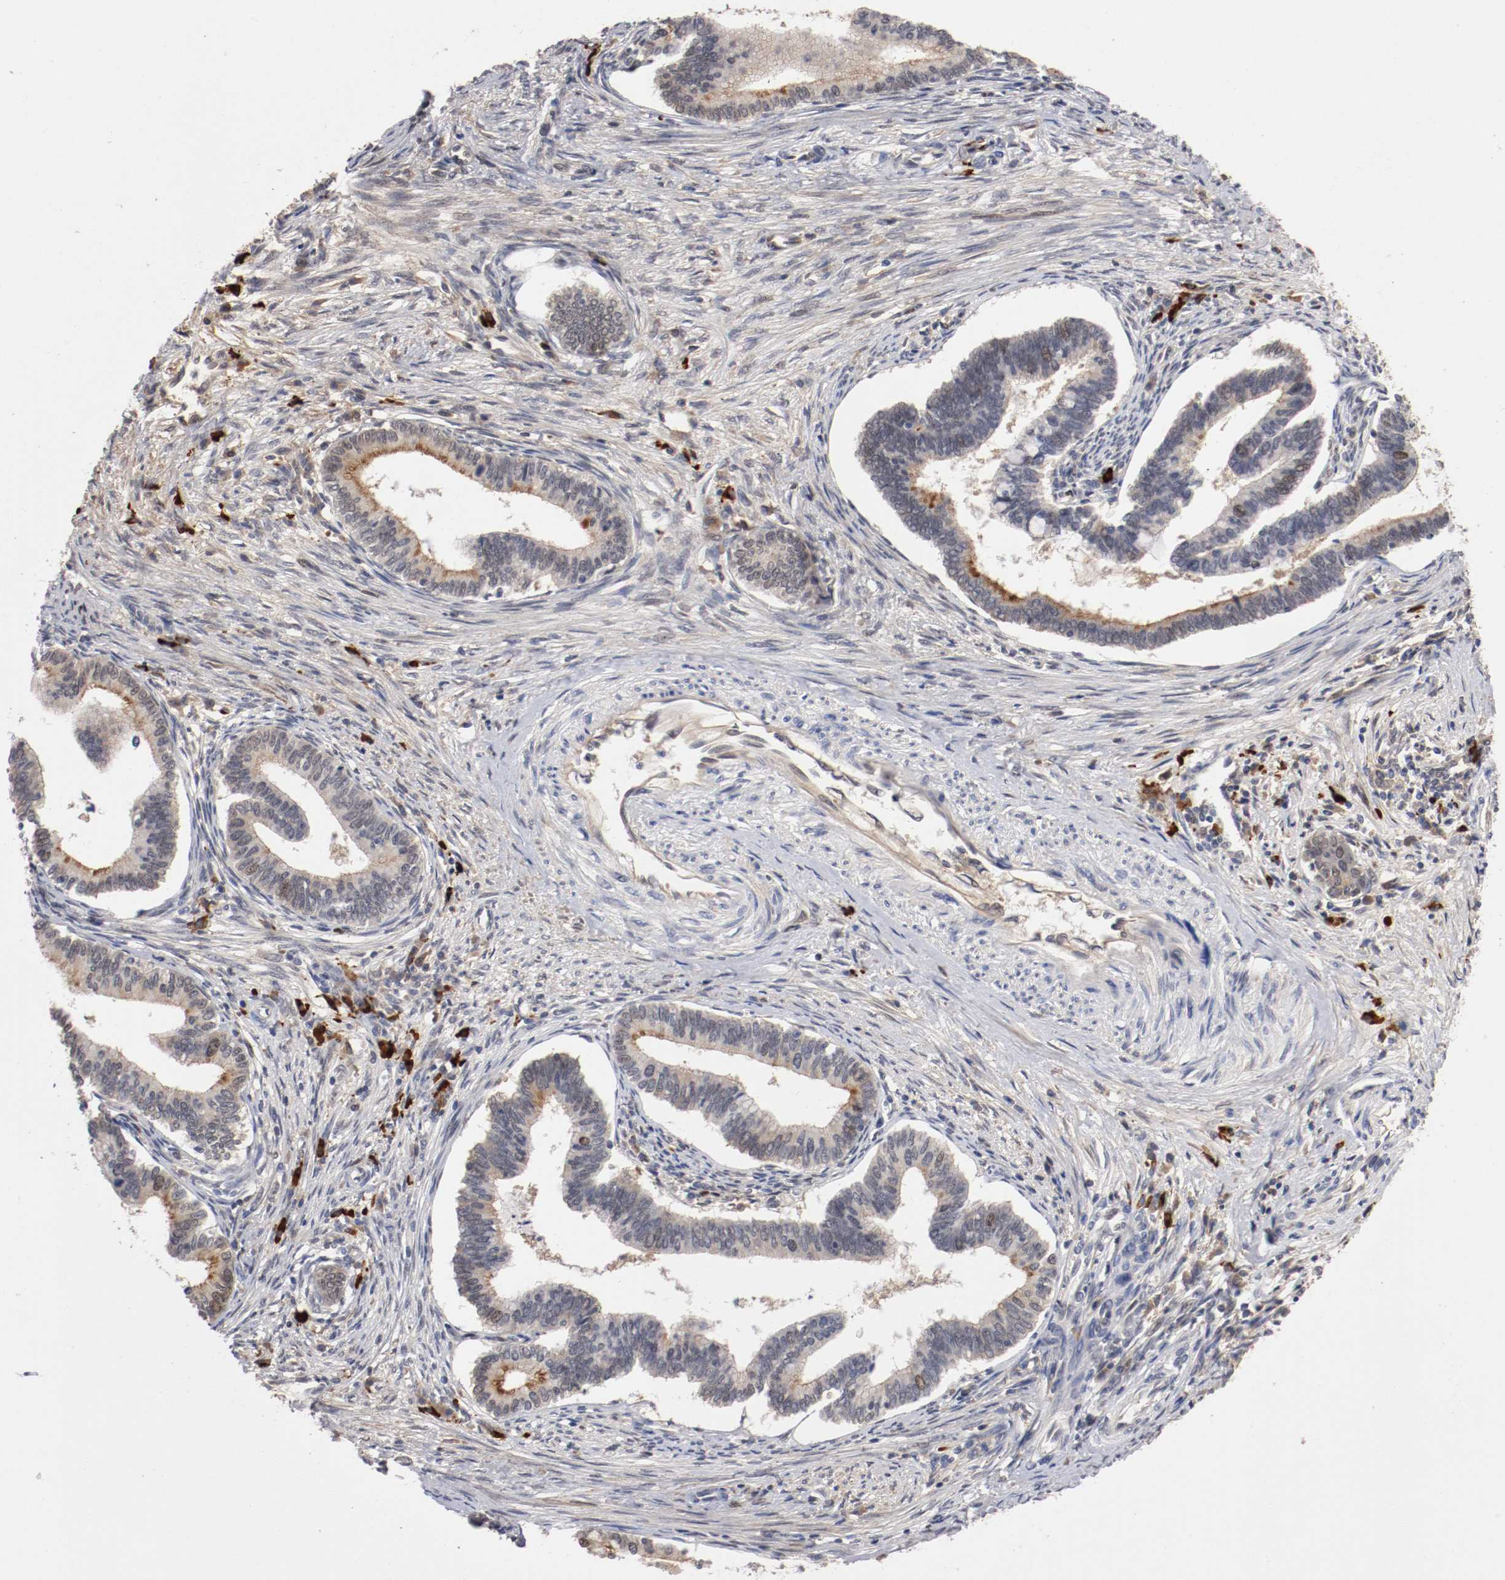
{"staining": {"intensity": "moderate", "quantity": "<25%", "location": "cytoplasmic/membranous"}, "tissue": "cervical cancer", "cell_type": "Tumor cells", "image_type": "cancer", "snomed": [{"axis": "morphology", "description": "Adenocarcinoma, NOS"}, {"axis": "topography", "description": "Cervix"}], "caption": "Tumor cells display low levels of moderate cytoplasmic/membranous staining in about <25% of cells in human cervical cancer (adenocarcinoma).", "gene": "DNMT3B", "patient": {"sex": "female", "age": 36}}